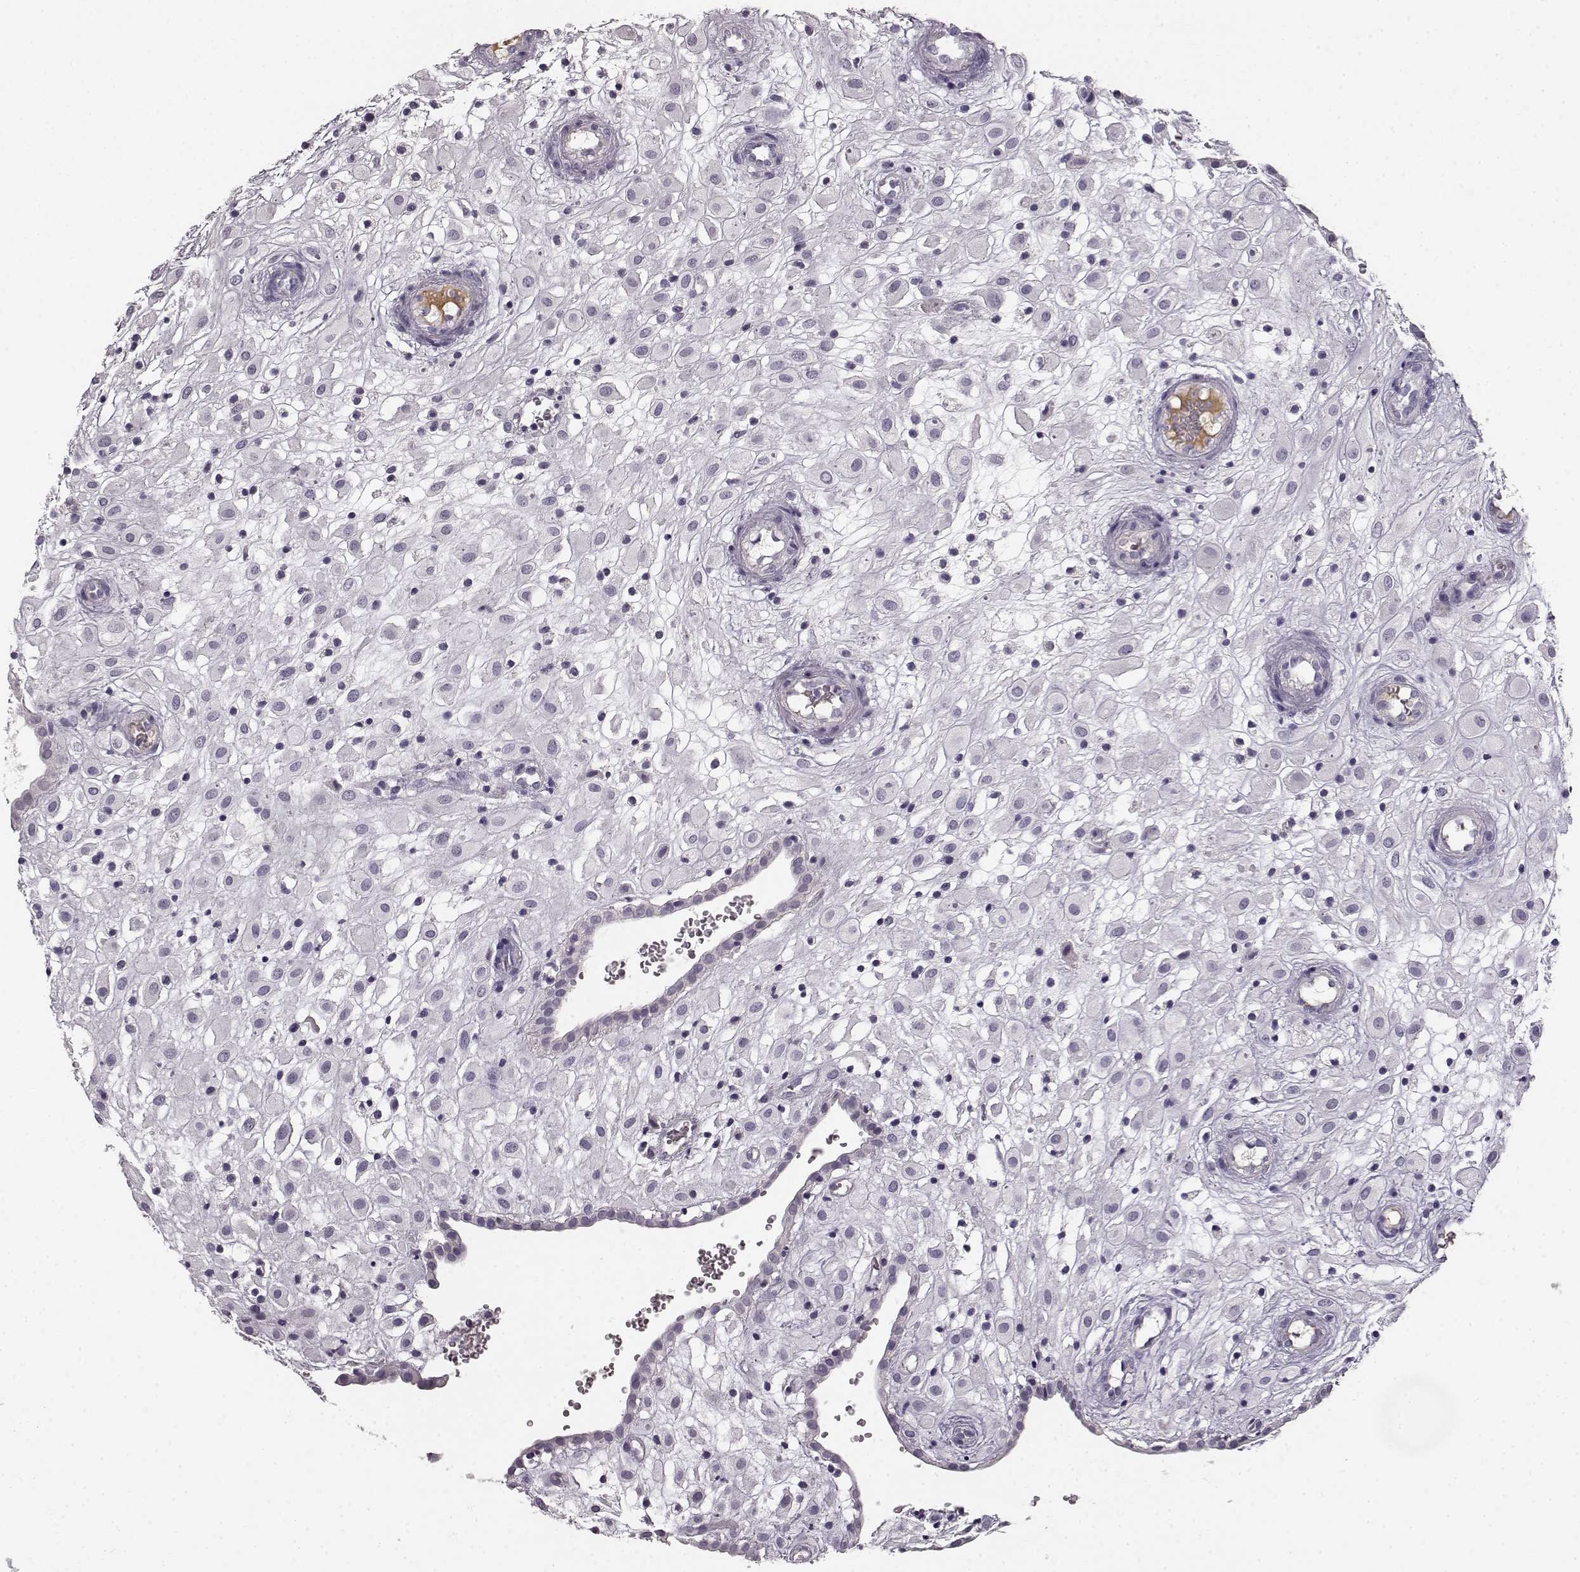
{"staining": {"intensity": "negative", "quantity": "none", "location": "none"}, "tissue": "placenta", "cell_type": "Decidual cells", "image_type": "normal", "snomed": [{"axis": "morphology", "description": "Normal tissue, NOS"}, {"axis": "topography", "description": "Placenta"}], "caption": "An image of human placenta is negative for staining in decidual cells.", "gene": "KIAA0319", "patient": {"sex": "female", "age": 24}}